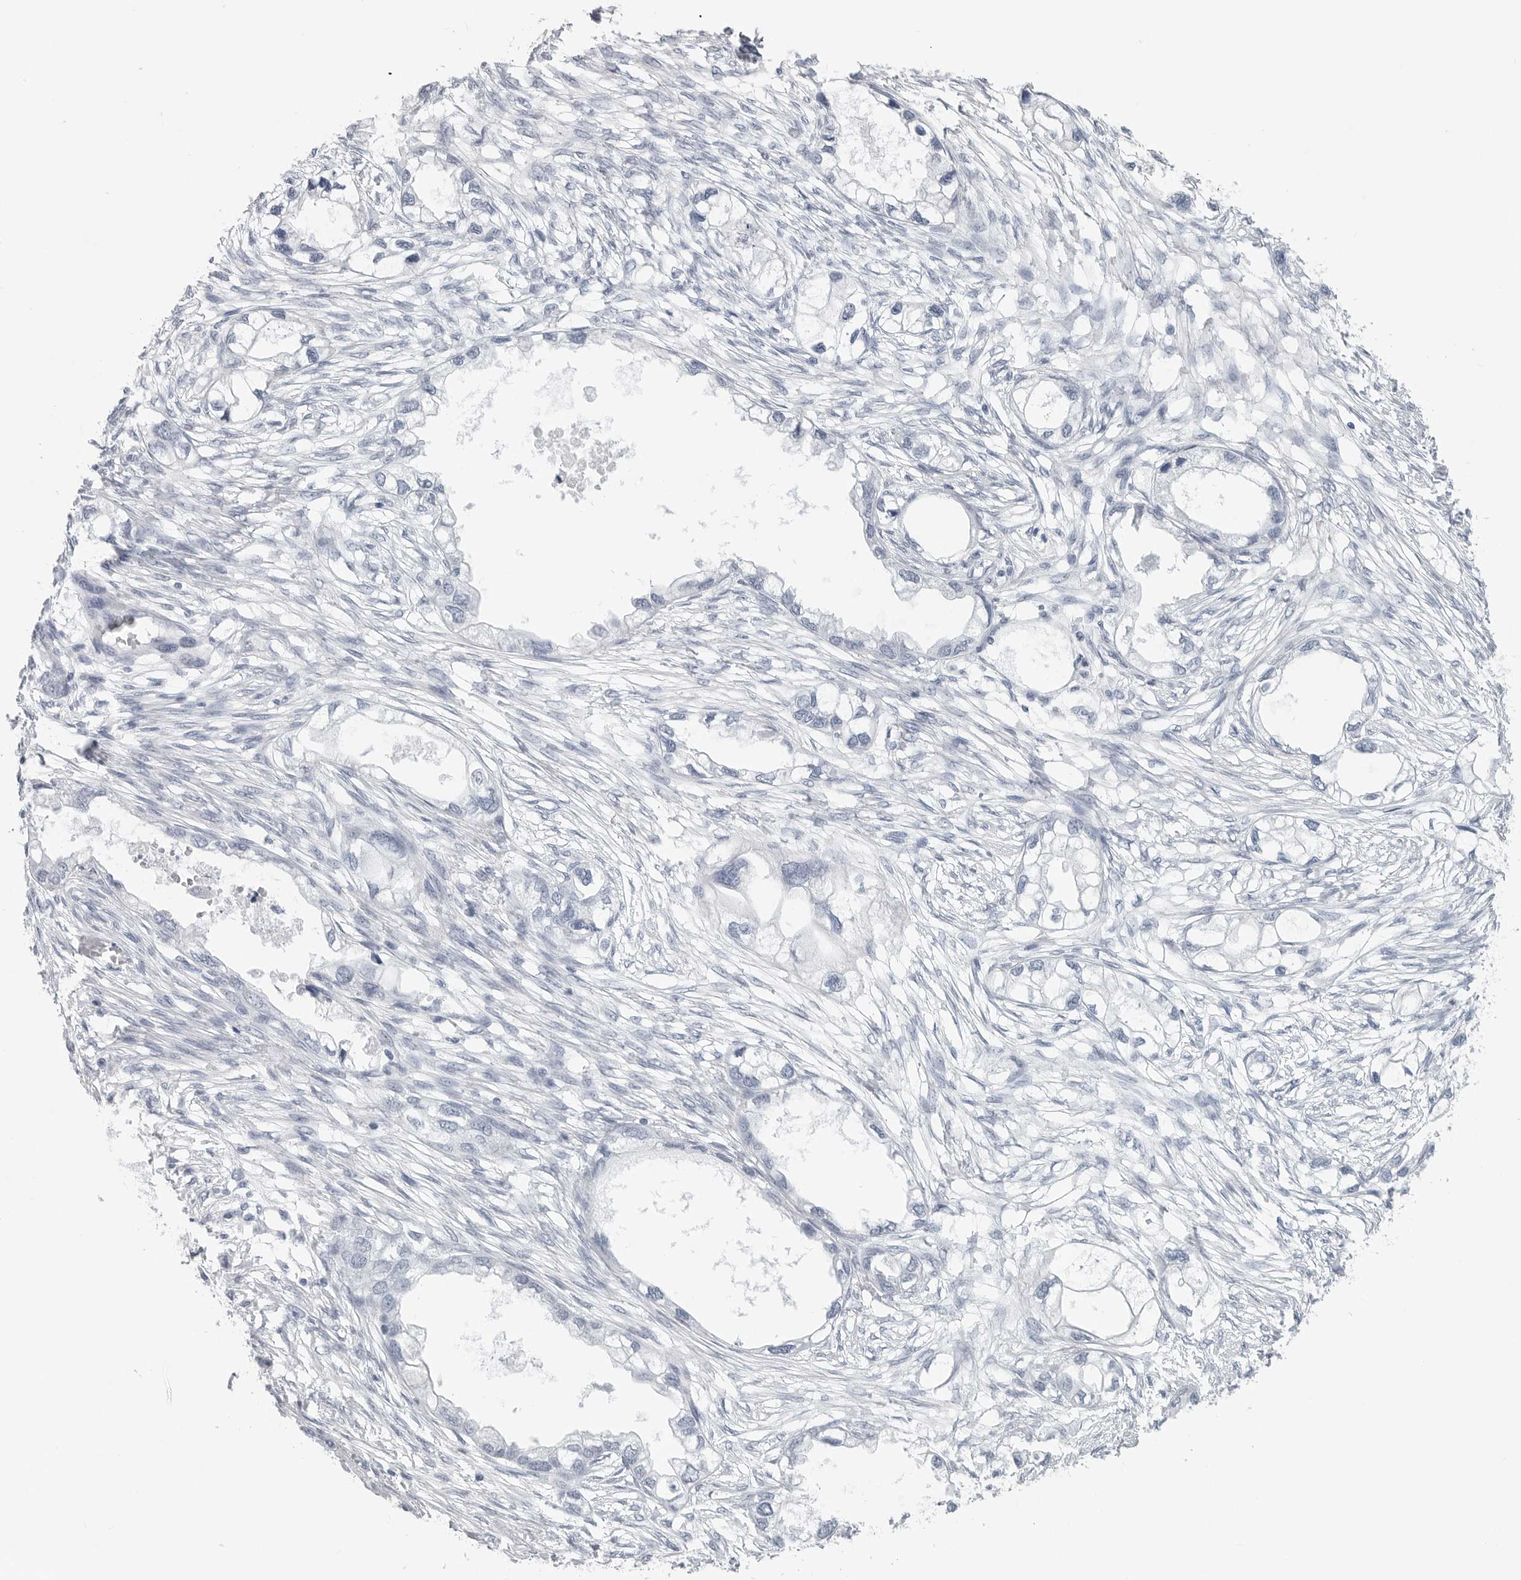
{"staining": {"intensity": "negative", "quantity": "none", "location": "none"}, "tissue": "endometrial cancer", "cell_type": "Tumor cells", "image_type": "cancer", "snomed": [{"axis": "morphology", "description": "Adenocarcinoma, NOS"}, {"axis": "morphology", "description": "Adenocarcinoma, metastatic, NOS"}, {"axis": "topography", "description": "Adipose tissue"}, {"axis": "topography", "description": "Endometrium"}], "caption": "The image exhibits no significant staining in tumor cells of endometrial cancer (metastatic adenocarcinoma).", "gene": "CSH1", "patient": {"sex": "female", "age": 67}}